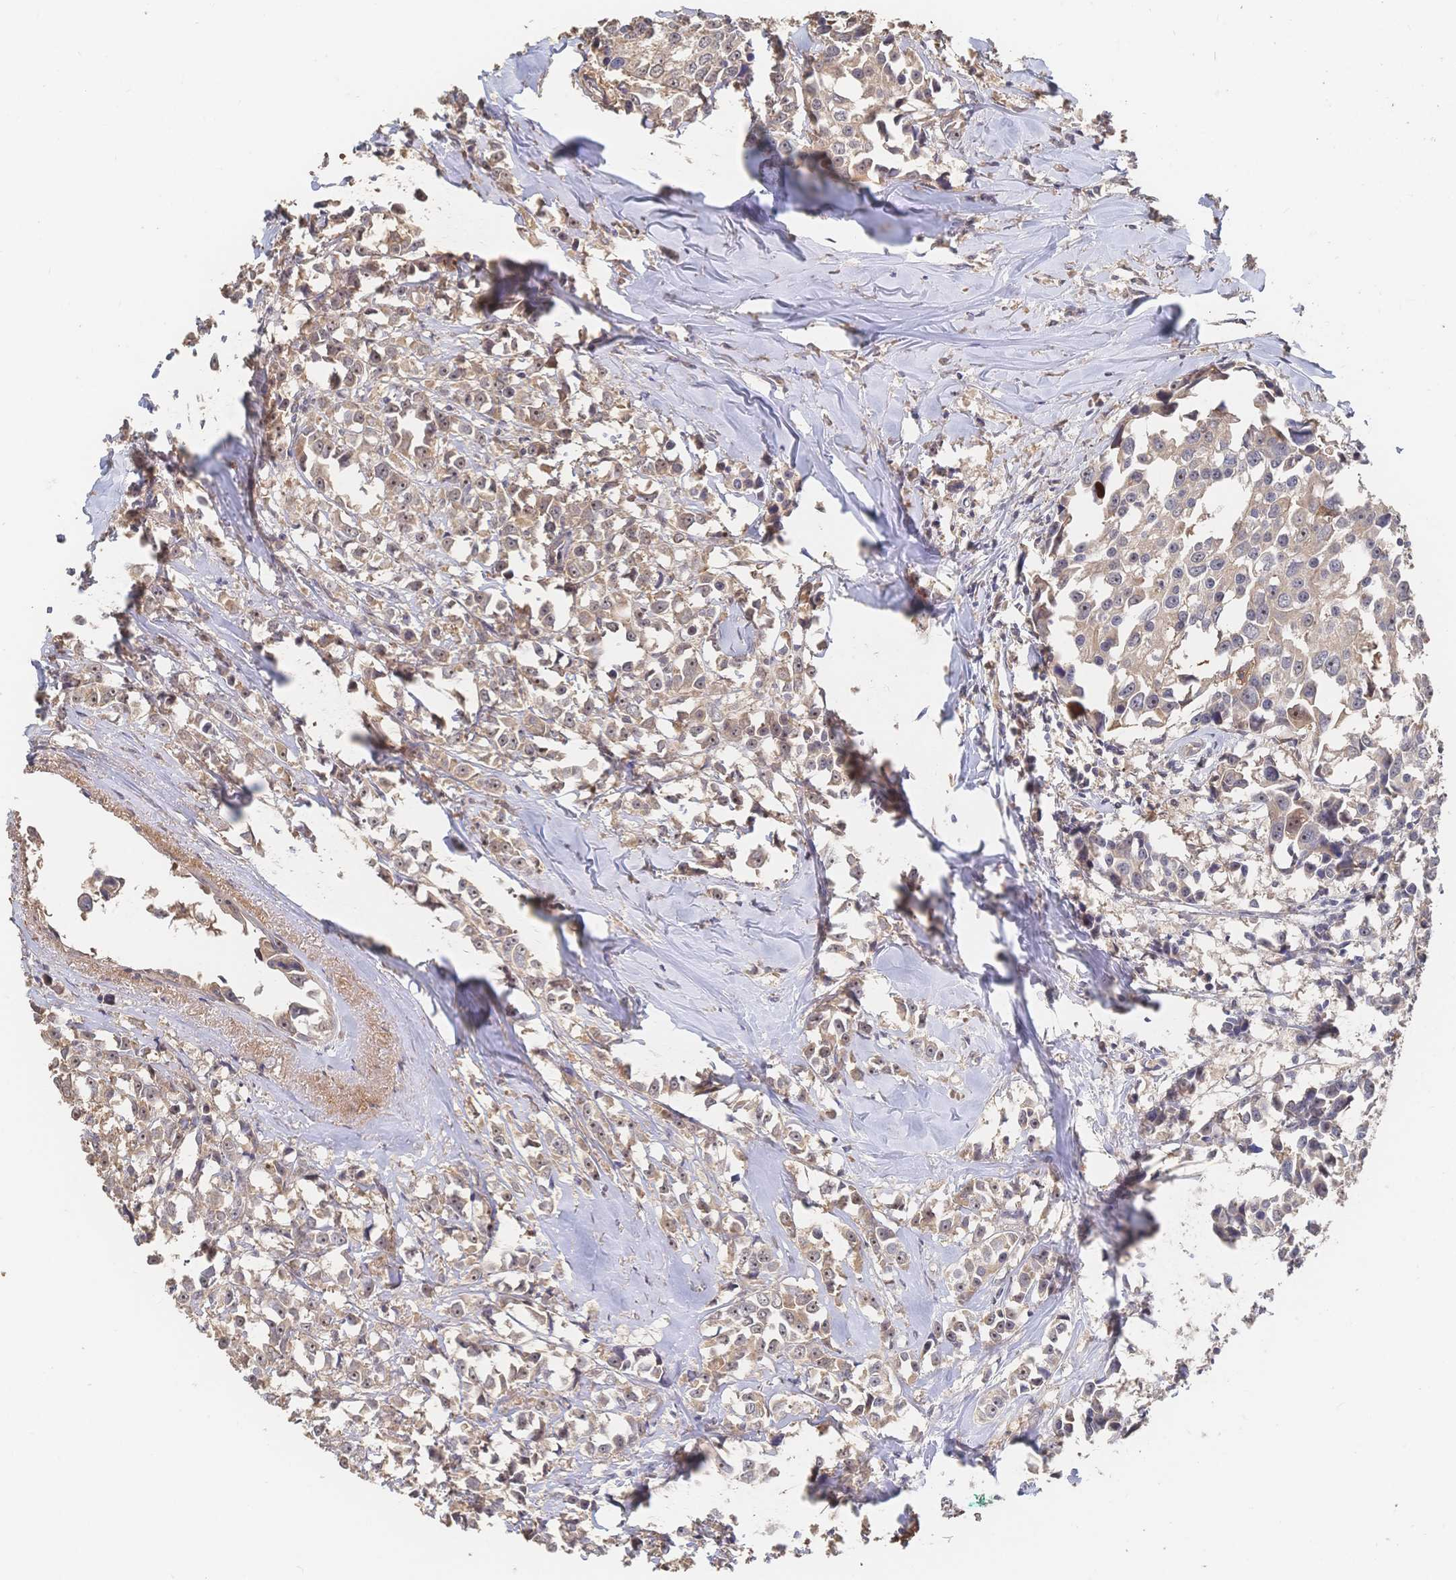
{"staining": {"intensity": "moderate", "quantity": ">75%", "location": "cytoplasmic/membranous,nuclear"}, "tissue": "breast cancer", "cell_type": "Tumor cells", "image_type": "cancer", "snomed": [{"axis": "morphology", "description": "Duct carcinoma"}, {"axis": "topography", "description": "Breast"}], "caption": "A medium amount of moderate cytoplasmic/membranous and nuclear staining is appreciated in approximately >75% of tumor cells in breast cancer (intraductal carcinoma) tissue. (DAB = brown stain, brightfield microscopy at high magnification).", "gene": "DNAJA4", "patient": {"sex": "female", "age": 80}}